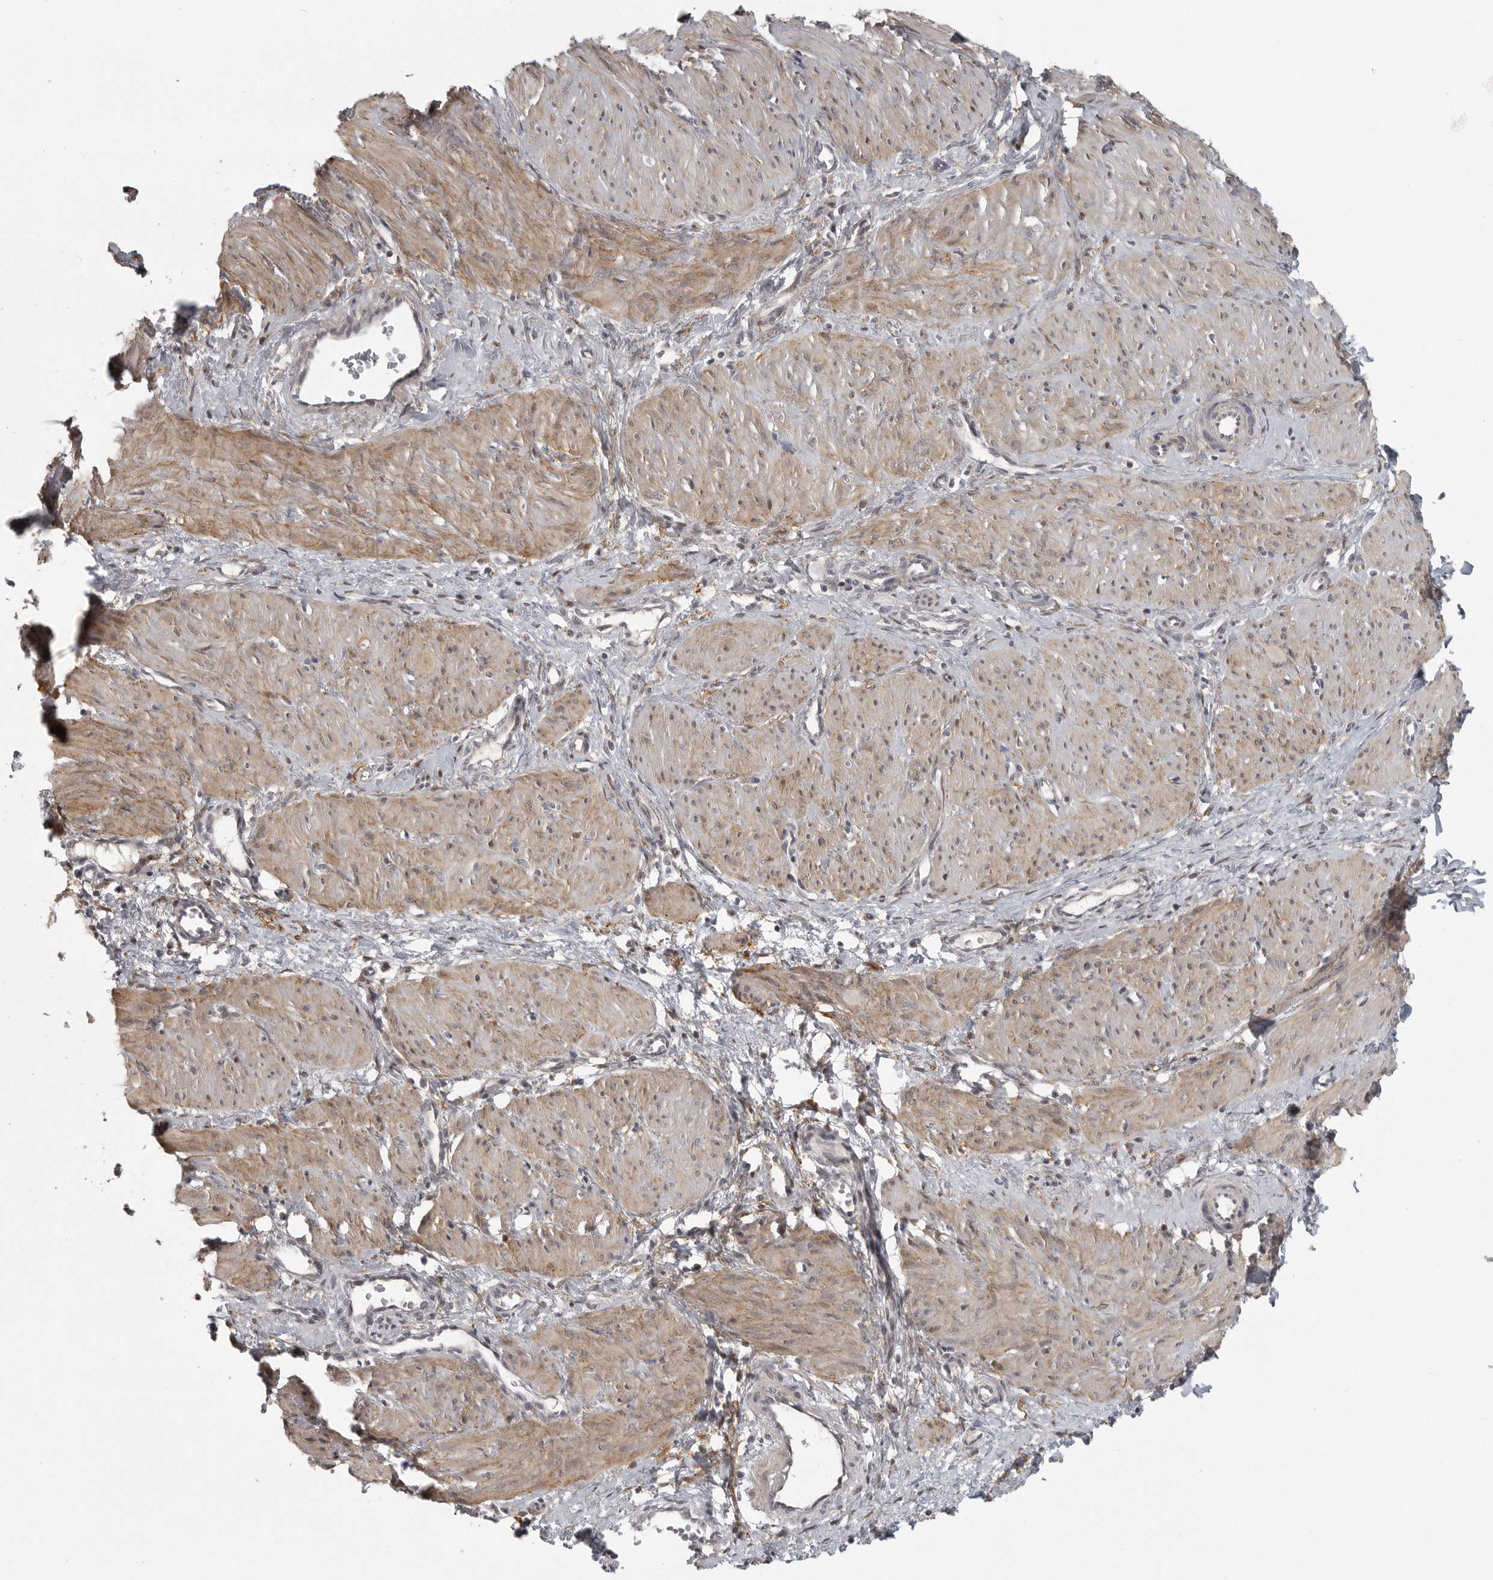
{"staining": {"intensity": "weak", "quantity": "25%-75%", "location": "cytoplasmic/membranous"}, "tissue": "smooth muscle", "cell_type": "Smooth muscle cells", "image_type": "normal", "snomed": [{"axis": "morphology", "description": "Normal tissue, NOS"}, {"axis": "topography", "description": "Endometrium"}], "caption": "Protein expression analysis of unremarkable smooth muscle demonstrates weak cytoplasmic/membranous expression in approximately 25%-75% of smooth muscle cells.", "gene": "UROD", "patient": {"sex": "female", "age": 33}}